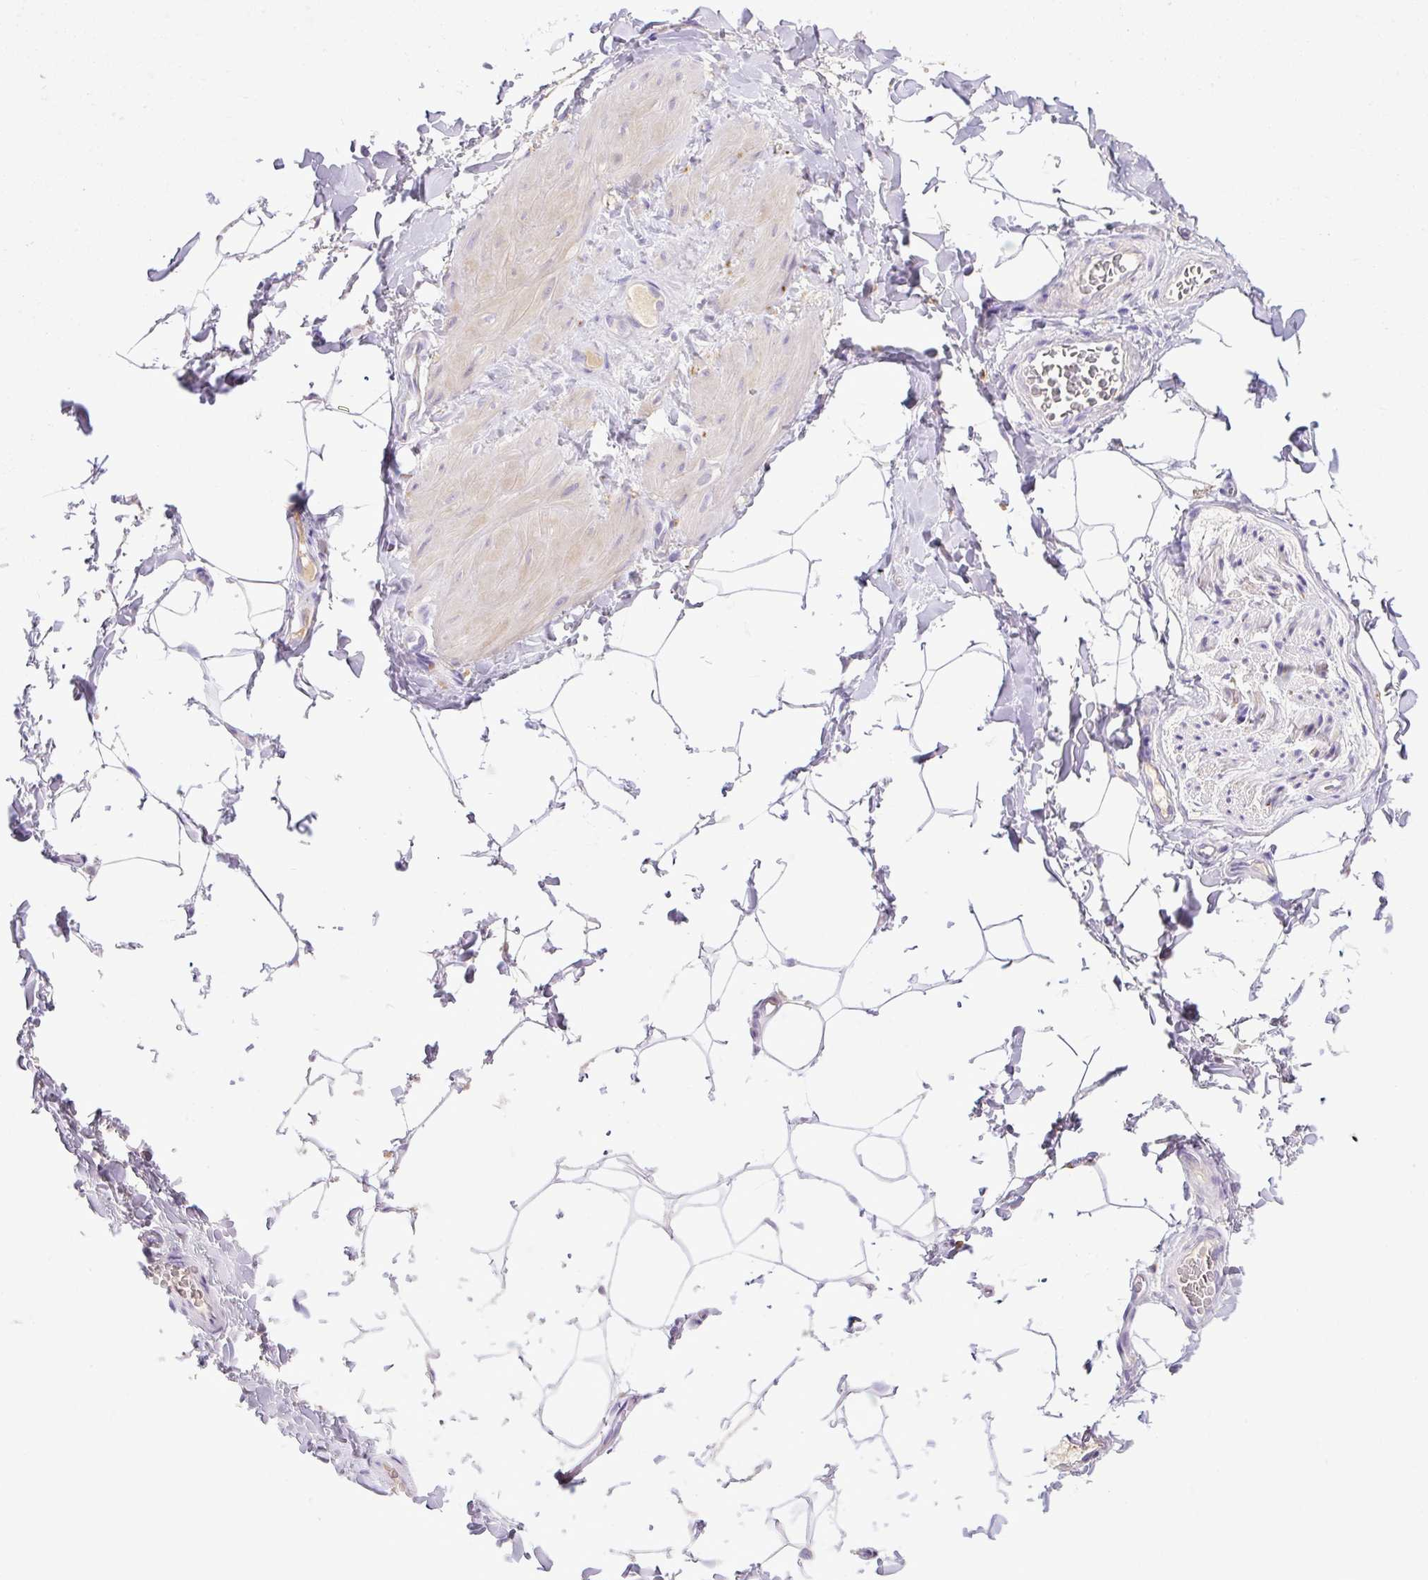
{"staining": {"intensity": "negative", "quantity": "none", "location": "none"}, "tissue": "adipose tissue", "cell_type": "Adipocytes", "image_type": "normal", "snomed": [{"axis": "morphology", "description": "Normal tissue, NOS"}, {"axis": "topography", "description": "Vascular tissue"}, {"axis": "topography", "description": "Peripheral nerve tissue"}], "caption": "Immunohistochemistry (IHC) photomicrograph of normal adipose tissue: human adipose tissue stained with DAB (3,3'-diaminobenzidine) demonstrates no significant protein positivity in adipocytes.", "gene": "SPTBN5", "patient": {"sex": "male", "age": 41}}